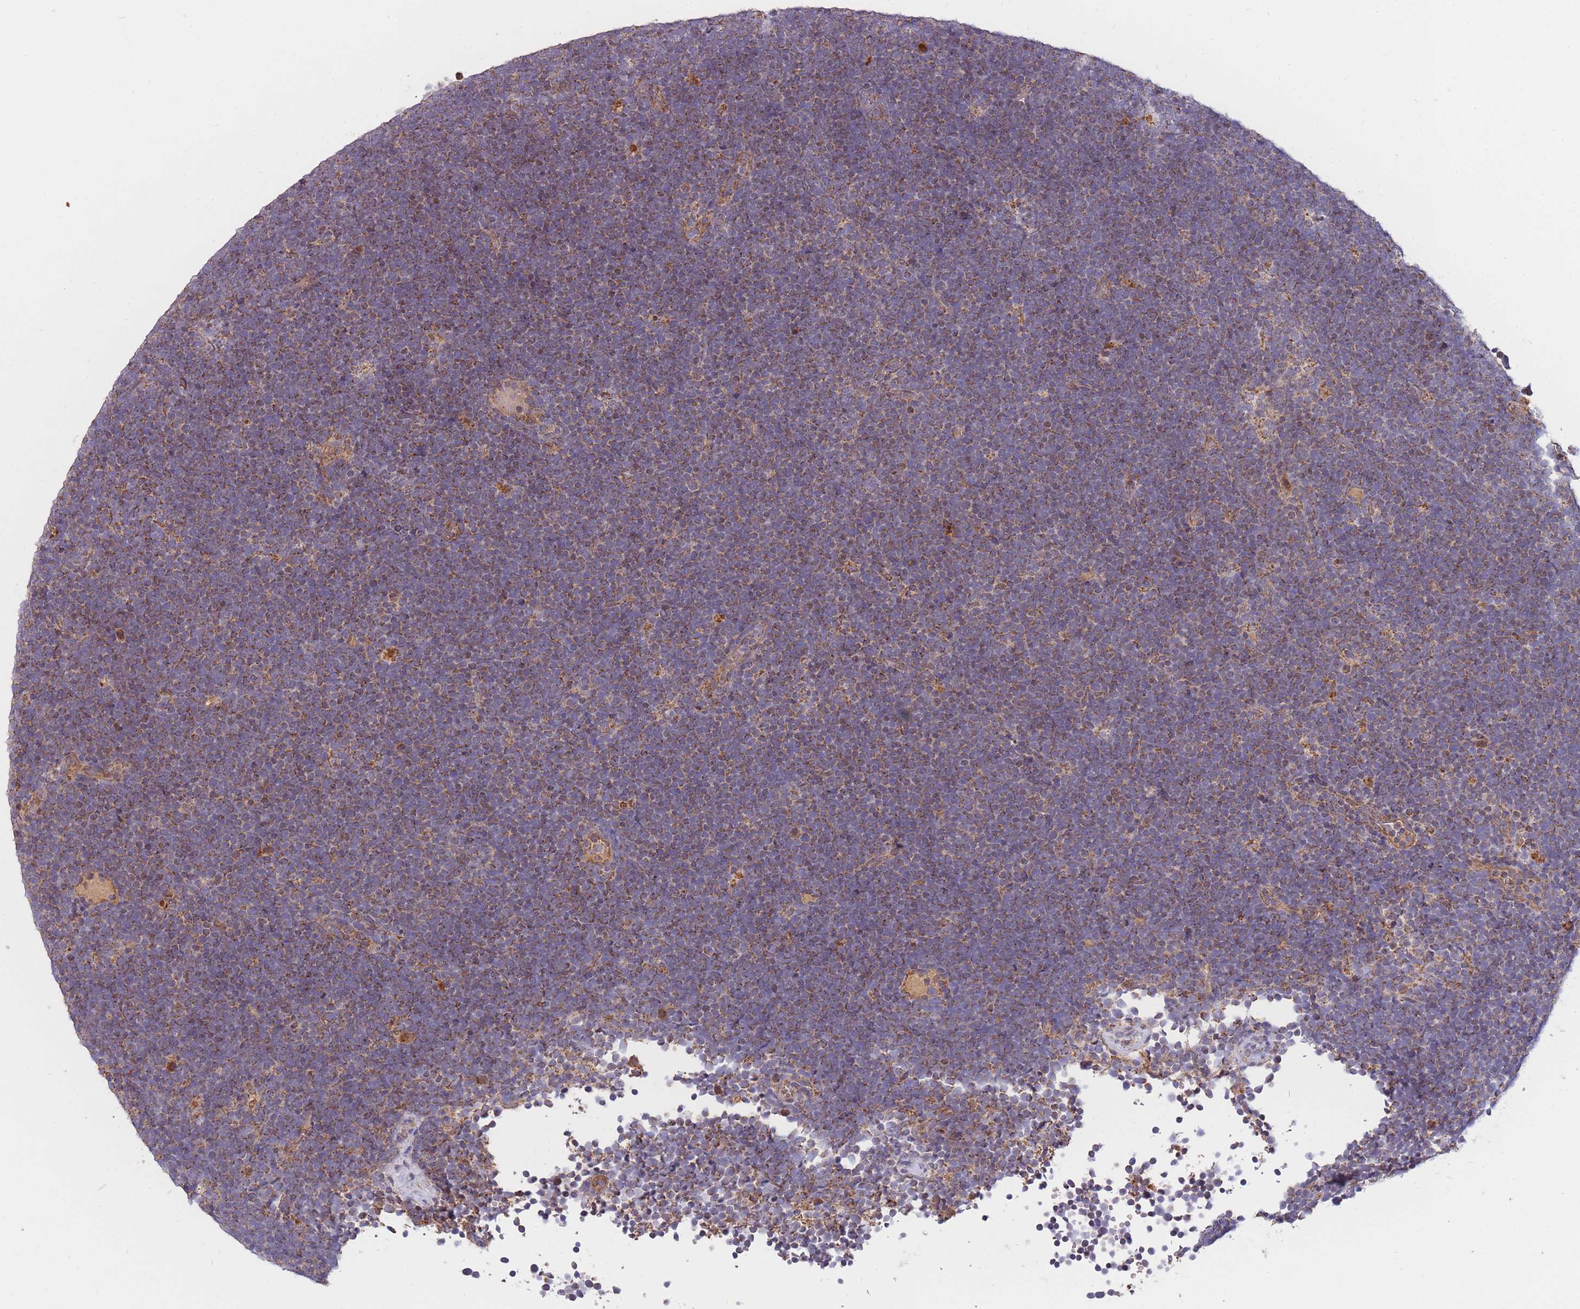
{"staining": {"intensity": "moderate", "quantity": "25%-75%", "location": "cytoplasmic/membranous"}, "tissue": "lymphoma", "cell_type": "Tumor cells", "image_type": "cancer", "snomed": [{"axis": "morphology", "description": "Malignant lymphoma, non-Hodgkin's type, High grade"}, {"axis": "topography", "description": "Lymph node"}], "caption": "Immunohistochemistry (IHC) image of human lymphoma stained for a protein (brown), which demonstrates medium levels of moderate cytoplasmic/membranous positivity in about 25%-75% of tumor cells.", "gene": "PTPMT1", "patient": {"sex": "male", "age": 13}}